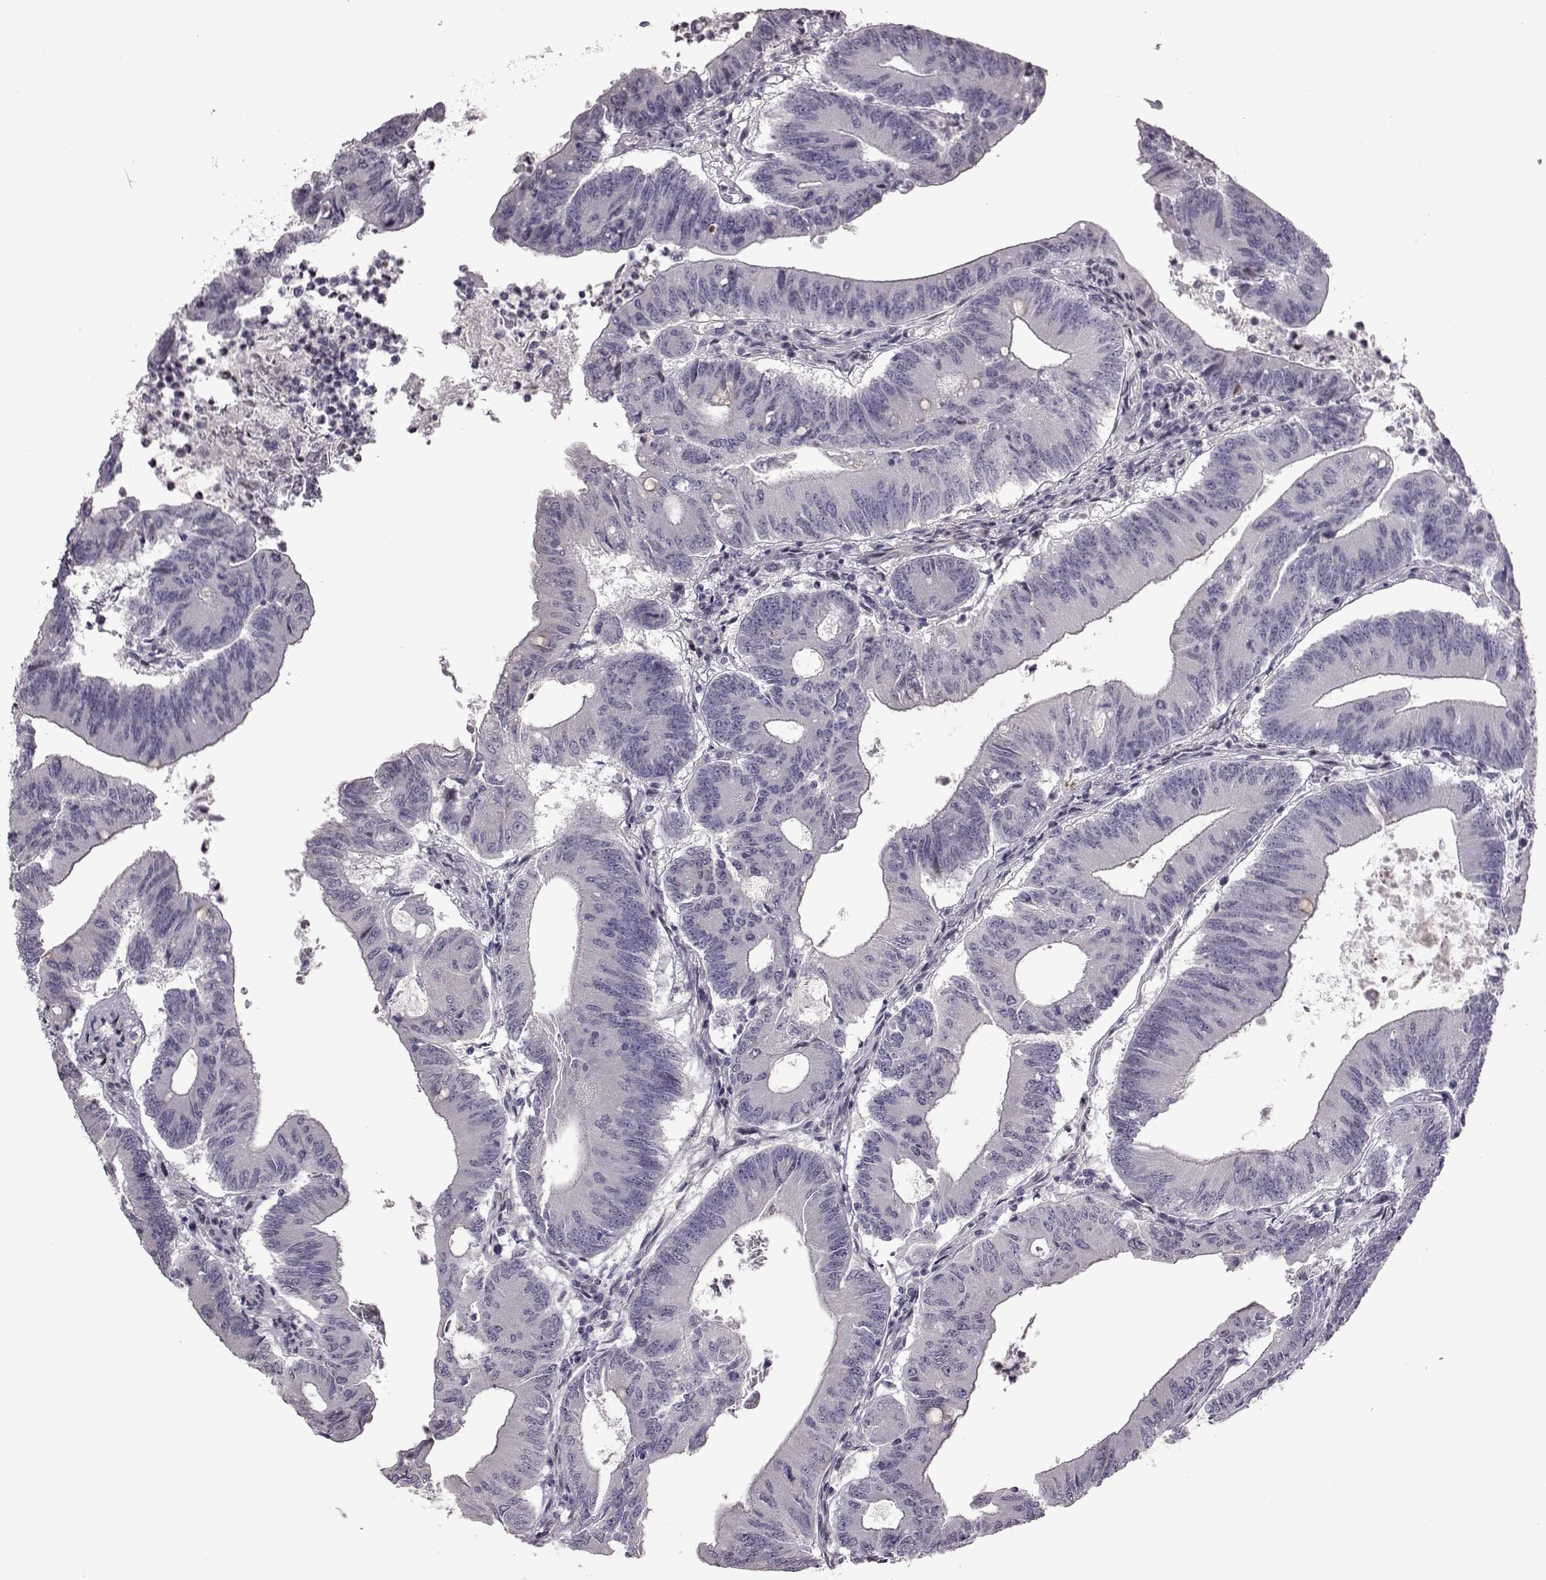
{"staining": {"intensity": "negative", "quantity": "none", "location": "none"}, "tissue": "colorectal cancer", "cell_type": "Tumor cells", "image_type": "cancer", "snomed": [{"axis": "morphology", "description": "Adenocarcinoma, NOS"}, {"axis": "topography", "description": "Colon"}], "caption": "This micrograph is of colorectal cancer stained with immunohistochemistry to label a protein in brown with the nuclei are counter-stained blue. There is no expression in tumor cells.", "gene": "GAL", "patient": {"sex": "female", "age": 70}}